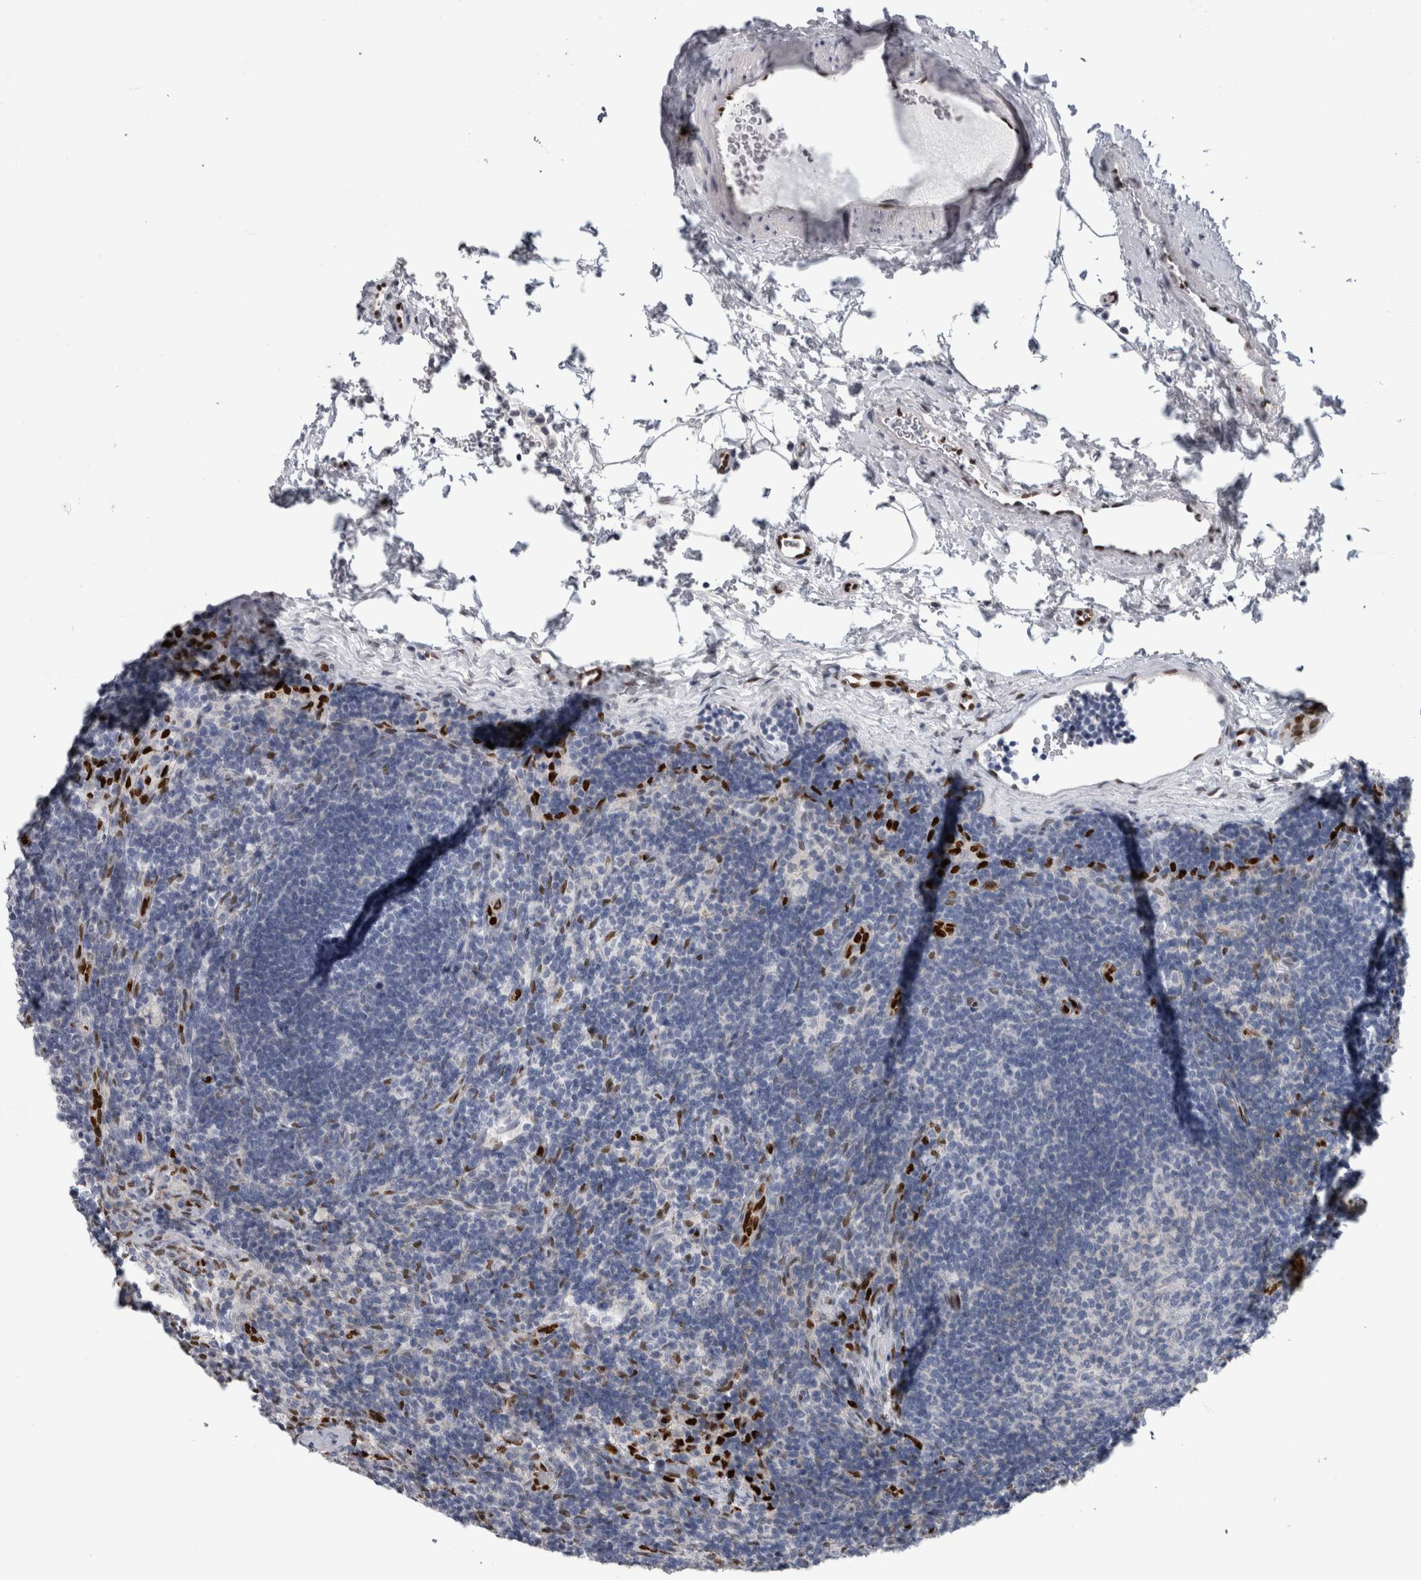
{"staining": {"intensity": "negative", "quantity": "none", "location": "none"}, "tissue": "lymph node", "cell_type": "Germinal center cells", "image_type": "normal", "snomed": [{"axis": "morphology", "description": "Normal tissue, NOS"}, {"axis": "topography", "description": "Lymph node"}], "caption": "The image exhibits no significant expression in germinal center cells of lymph node.", "gene": "IL33", "patient": {"sex": "female", "age": 22}}